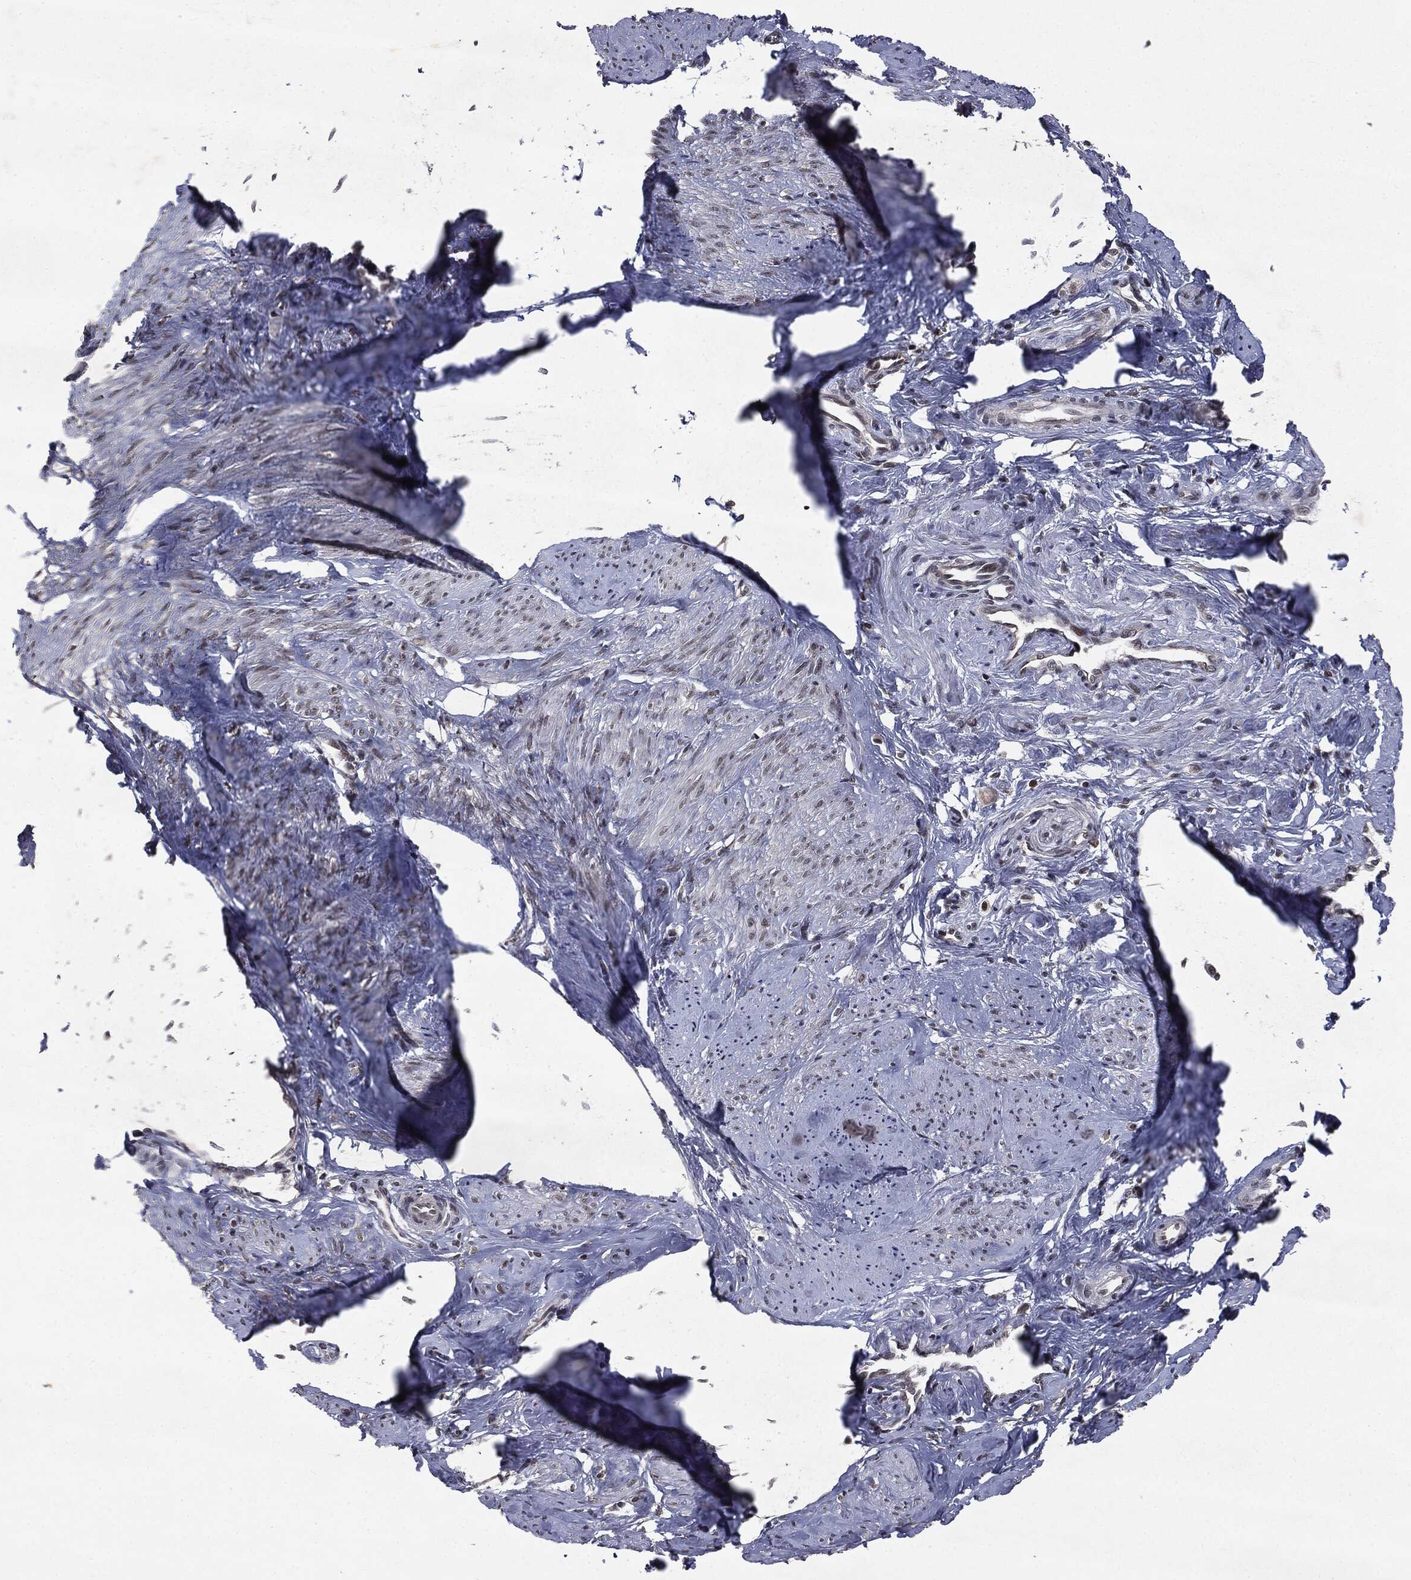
{"staining": {"intensity": "moderate", "quantity": "25%-75%", "location": "nuclear"}, "tissue": "smooth muscle", "cell_type": "Smooth muscle cells", "image_type": "normal", "snomed": [{"axis": "morphology", "description": "Normal tissue, NOS"}, {"axis": "topography", "description": "Smooth muscle"}], "caption": "An immunohistochemistry histopathology image of benign tissue is shown. Protein staining in brown highlights moderate nuclear positivity in smooth muscle within smooth muscle cells.", "gene": "STAU2", "patient": {"sex": "female", "age": 48}}